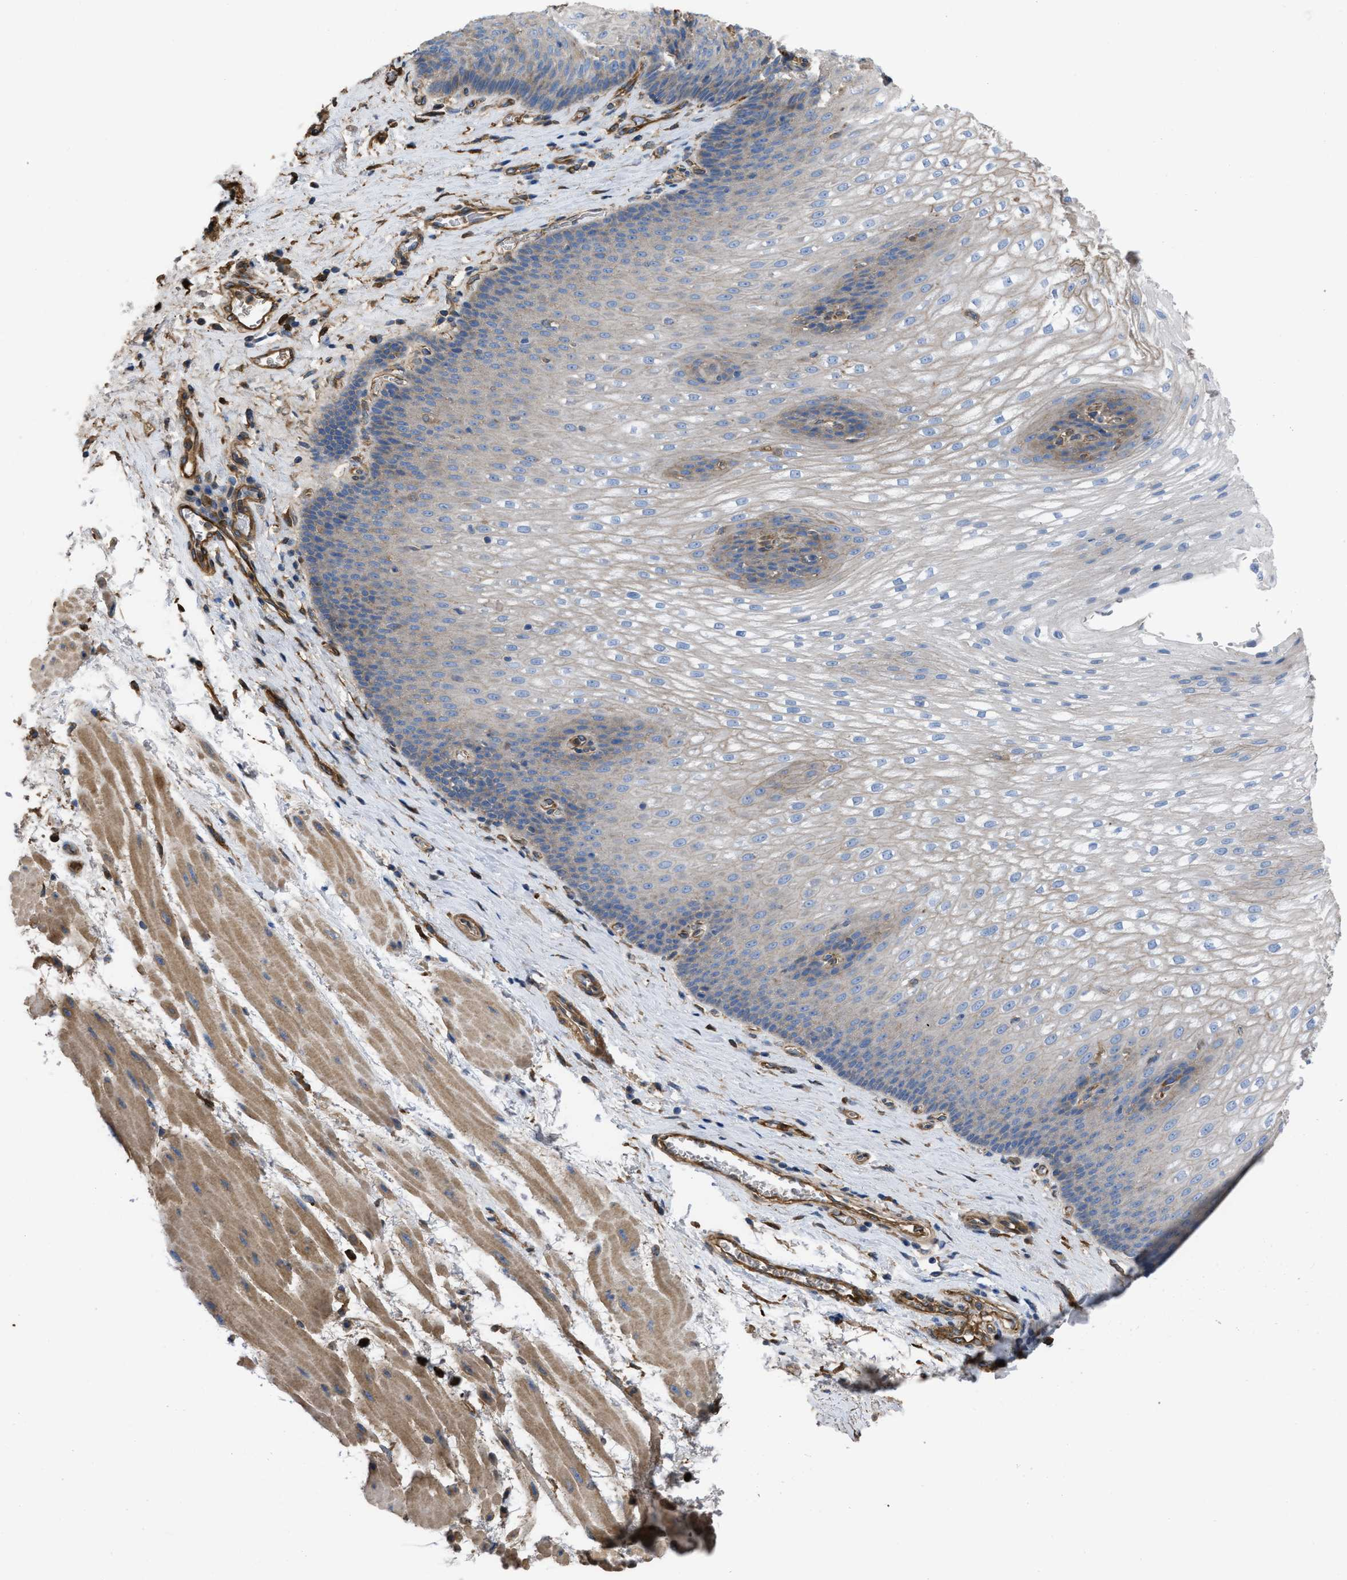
{"staining": {"intensity": "weak", "quantity": "<25%", "location": "cytoplasmic/membranous"}, "tissue": "esophagus", "cell_type": "Squamous epithelial cells", "image_type": "normal", "snomed": [{"axis": "morphology", "description": "Normal tissue, NOS"}, {"axis": "topography", "description": "Esophagus"}], "caption": "Immunohistochemistry histopathology image of normal esophagus: human esophagus stained with DAB shows no significant protein positivity in squamous epithelial cells.", "gene": "TRIOBP", "patient": {"sex": "male", "age": 48}}